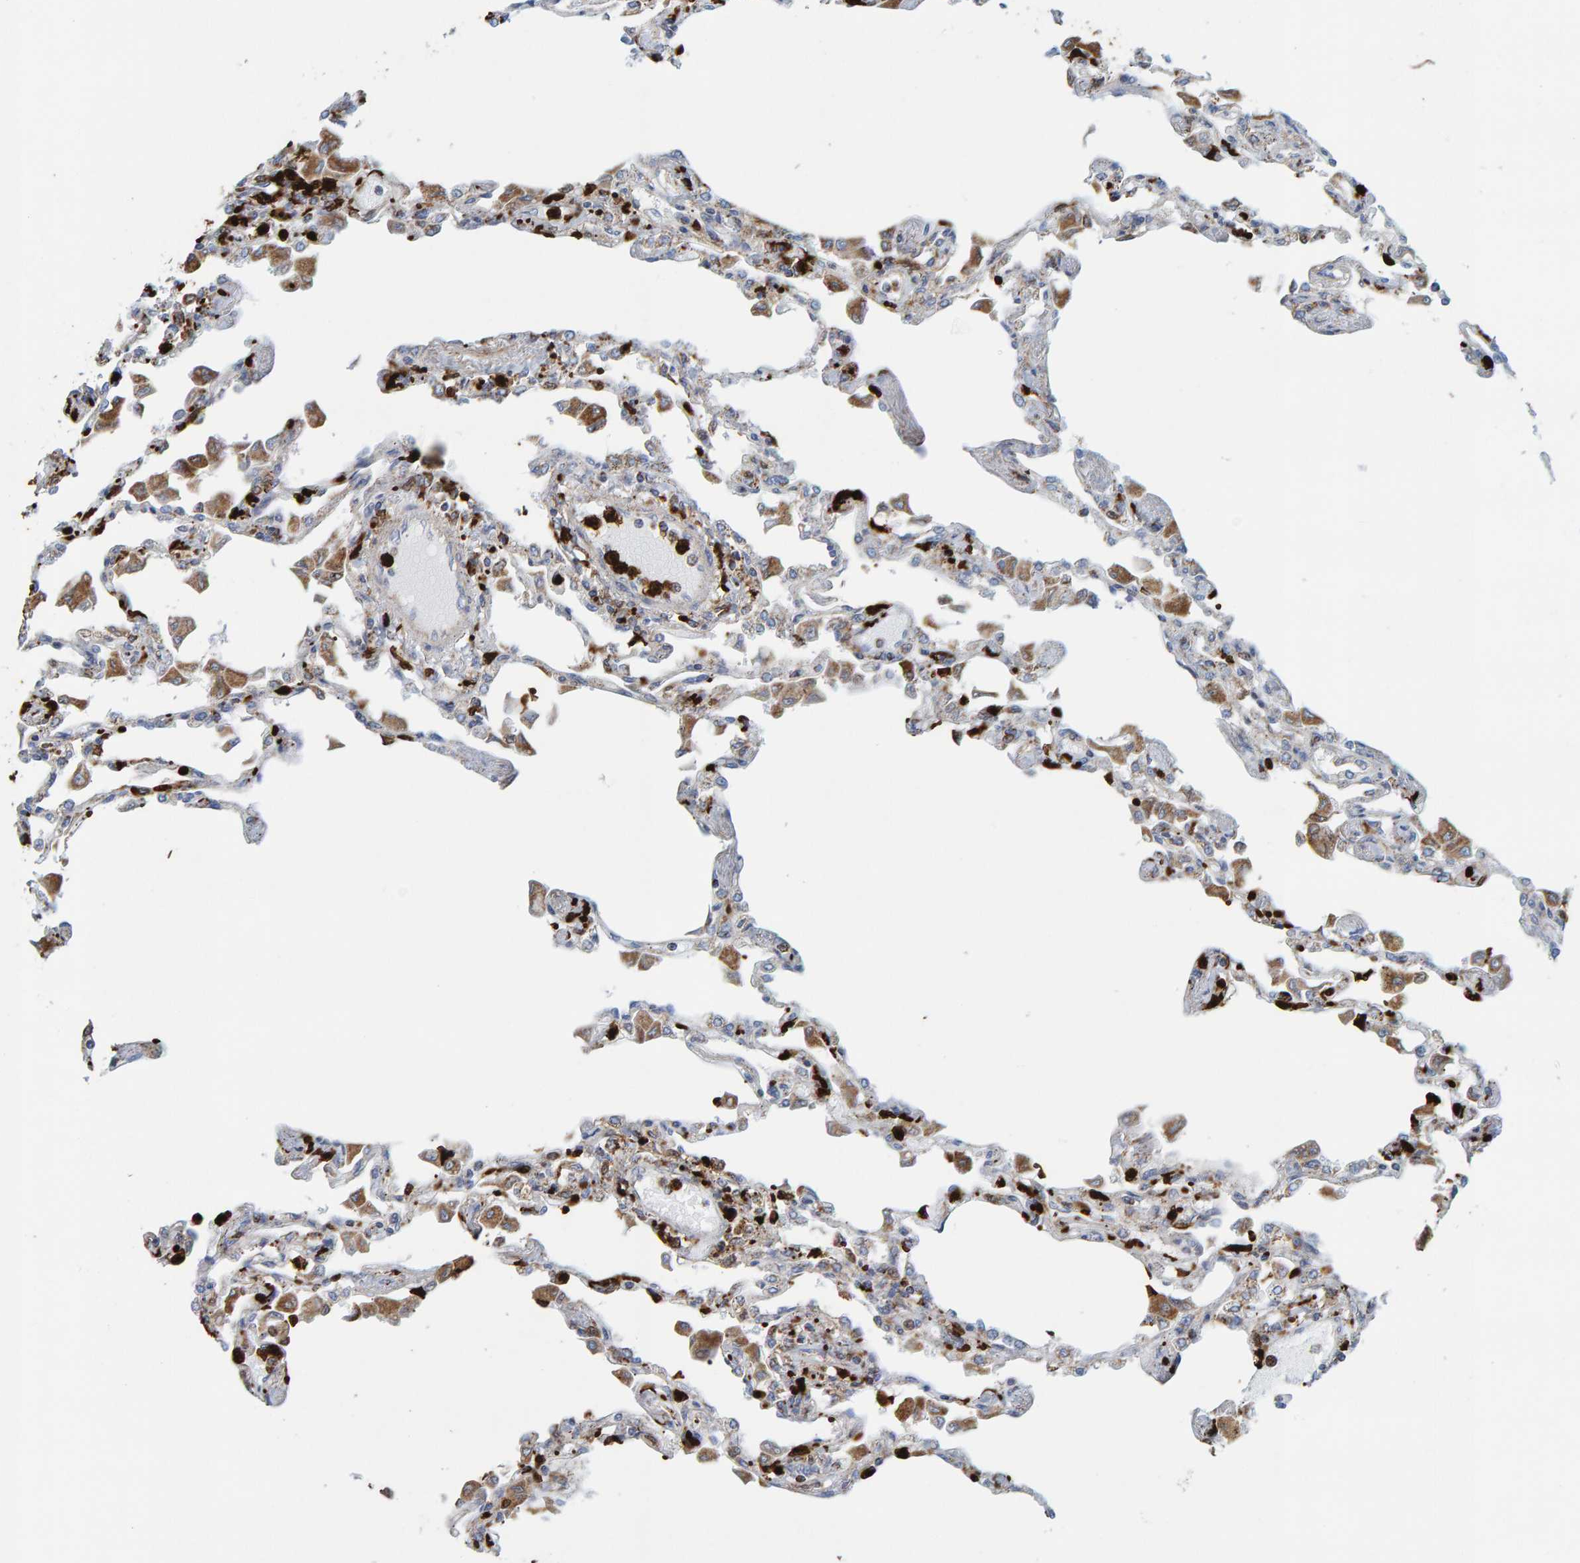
{"staining": {"intensity": "moderate", "quantity": "<25%", "location": "cytoplasmic/membranous"}, "tissue": "lung", "cell_type": "Alveolar cells", "image_type": "normal", "snomed": [{"axis": "morphology", "description": "Normal tissue, NOS"}, {"axis": "topography", "description": "Bronchus"}, {"axis": "topography", "description": "Lung"}], "caption": "Lung stained with immunohistochemistry (IHC) displays moderate cytoplasmic/membranous expression in approximately <25% of alveolar cells.", "gene": "B9D1", "patient": {"sex": "female", "age": 49}}